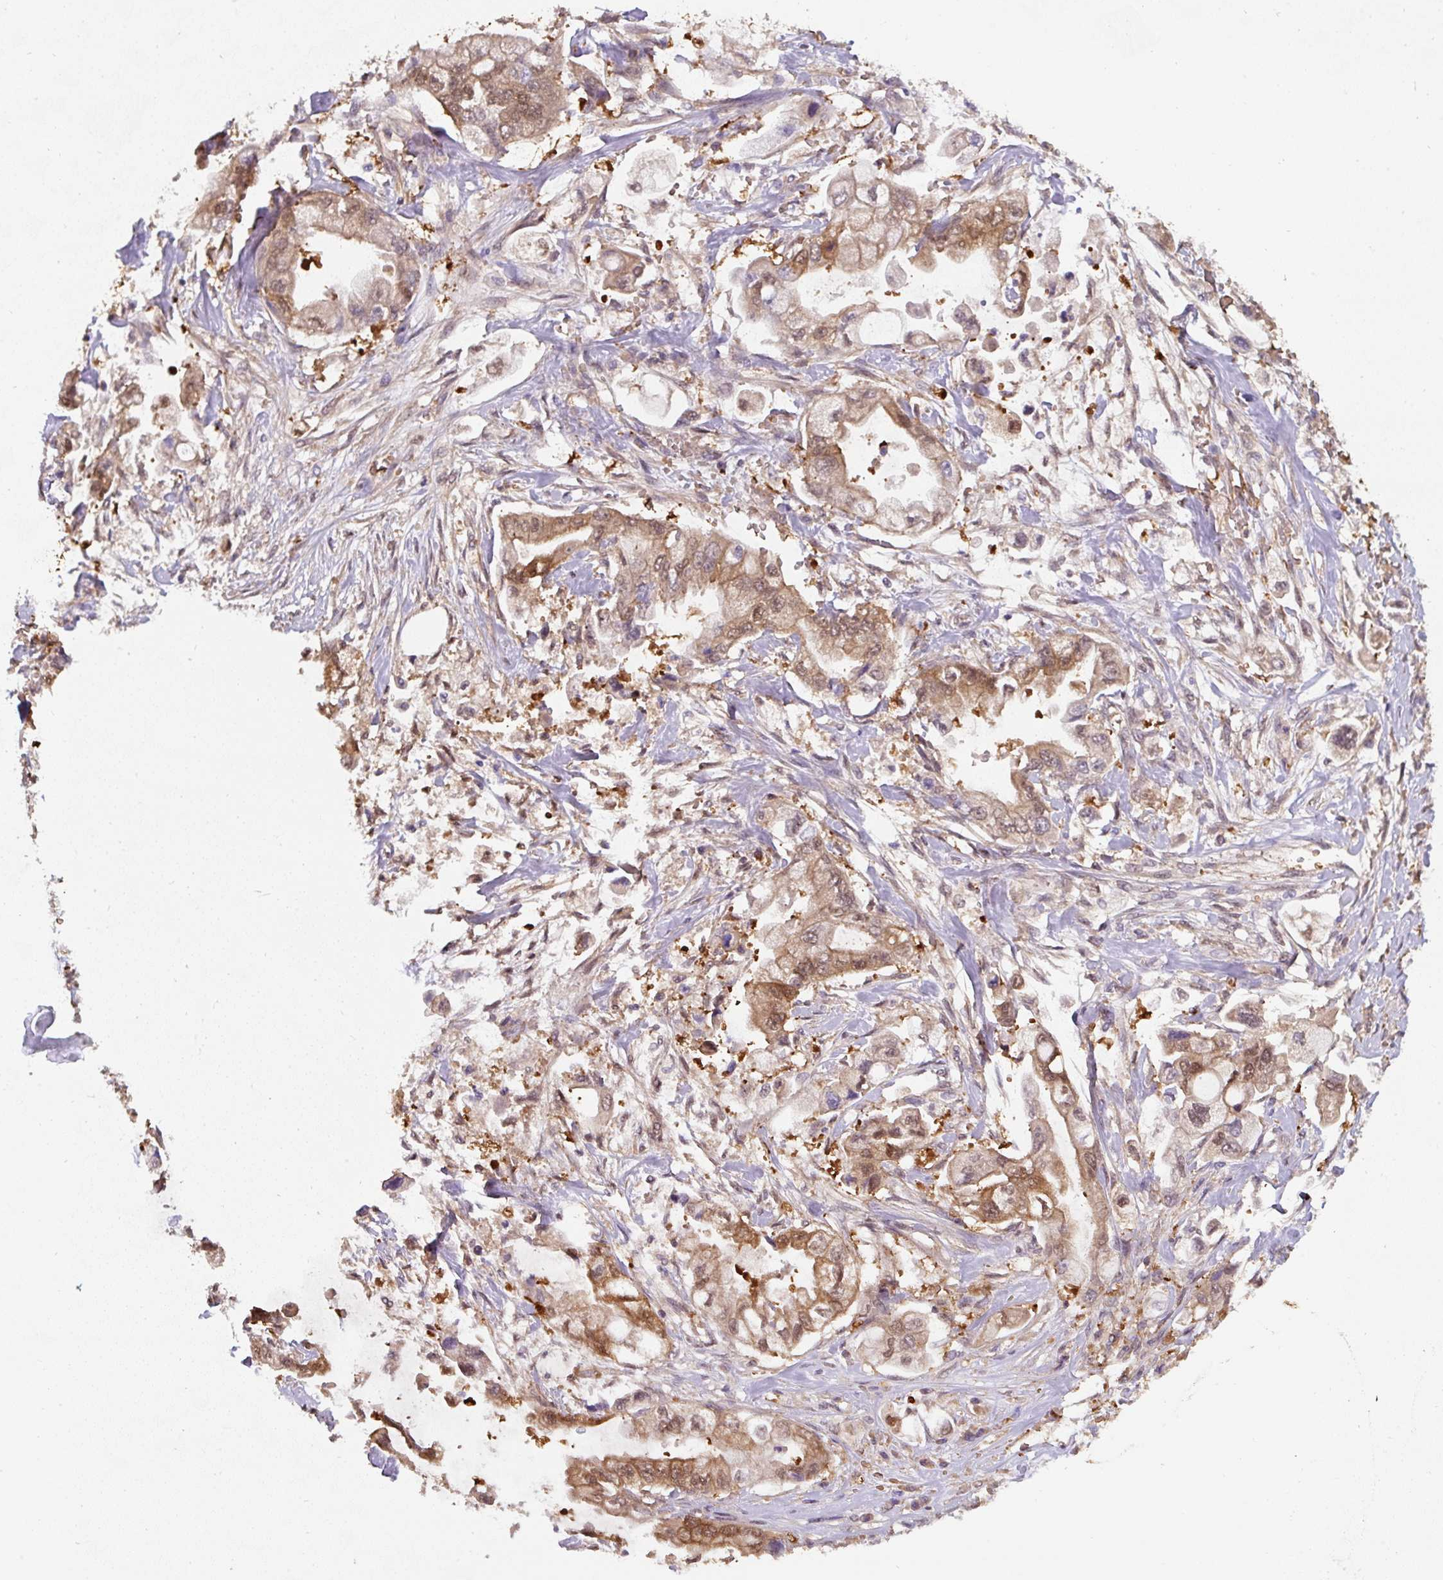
{"staining": {"intensity": "moderate", "quantity": ">75%", "location": "cytoplasmic/membranous"}, "tissue": "stomach cancer", "cell_type": "Tumor cells", "image_type": "cancer", "snomed": [{"axis": "morphology", "description": "Adenocarcinoma, NOS"}, {"axis": "topography", "description": "Stomach"}], "caption": "Stomach cancer (adenocarcinoma) stained with immunohistochemistry demonstrates moderate cytoplasmic/membranous positivity in approximately >75% of tumor cells.", "gene": "ST13", "patient": {"sex": "male", "age": 62}}